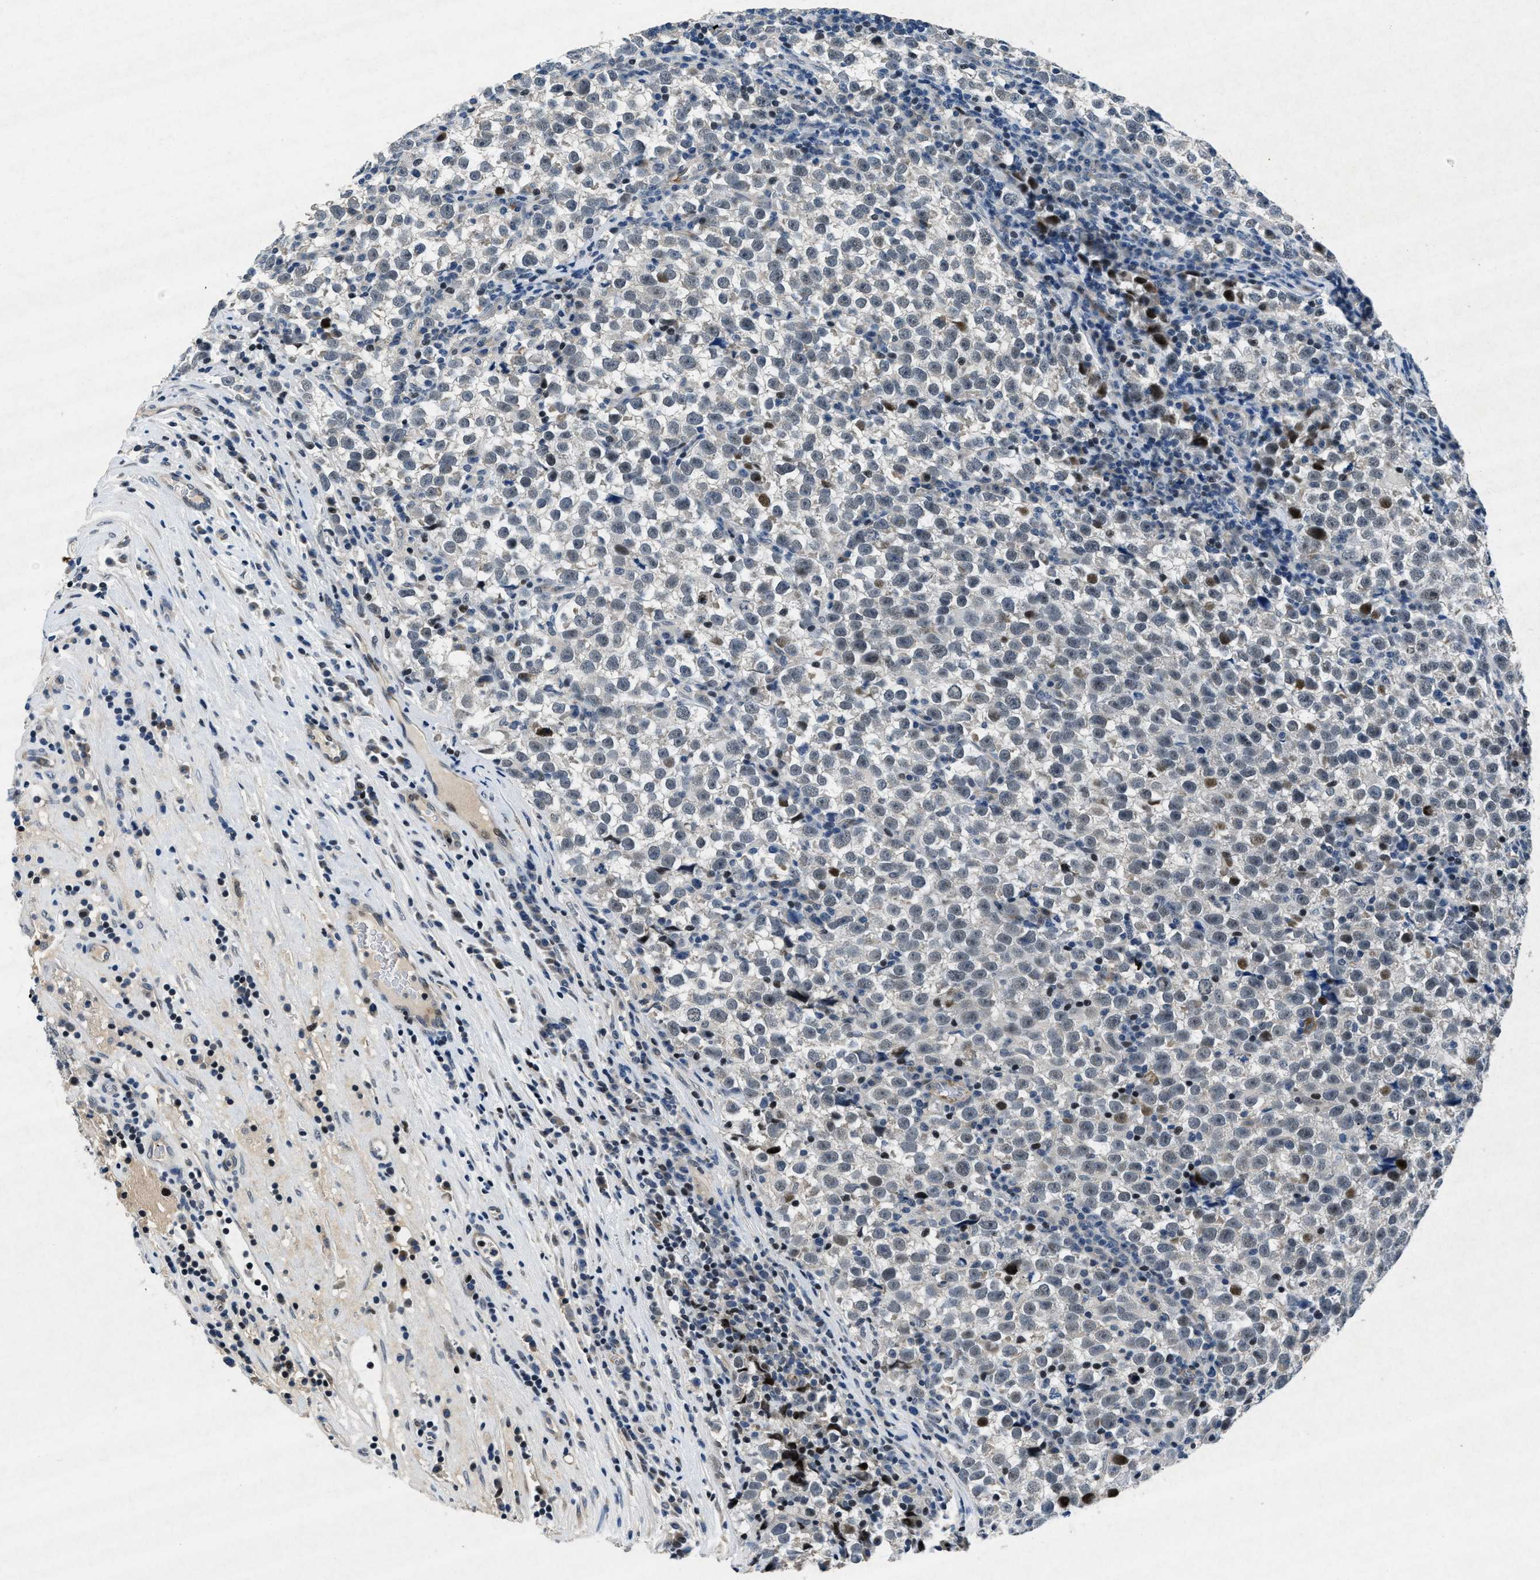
{"staining": {"intensity": "negative", "quantity": "none", "location": "none"}, "tissue": "testis cancer", "cell_type": "Tumor cells", "image_type": "cancer", "snomed": [{"axis": "morphology", "description": "Normal tissue, NOS"}, {"axis": "morphology", "description": "Seminoma, NOS"}, {"axis": "topography", "description": "Testis"}], "caption": "A high-resolution photomicrograph shows immunohistochemistry staining of testis seminoma, which reveals no significant staining in tumor cells. Nuclei are stained in blue.", "gene": "PHLDA1", "patient": {"sex": "male", "age": 43}}